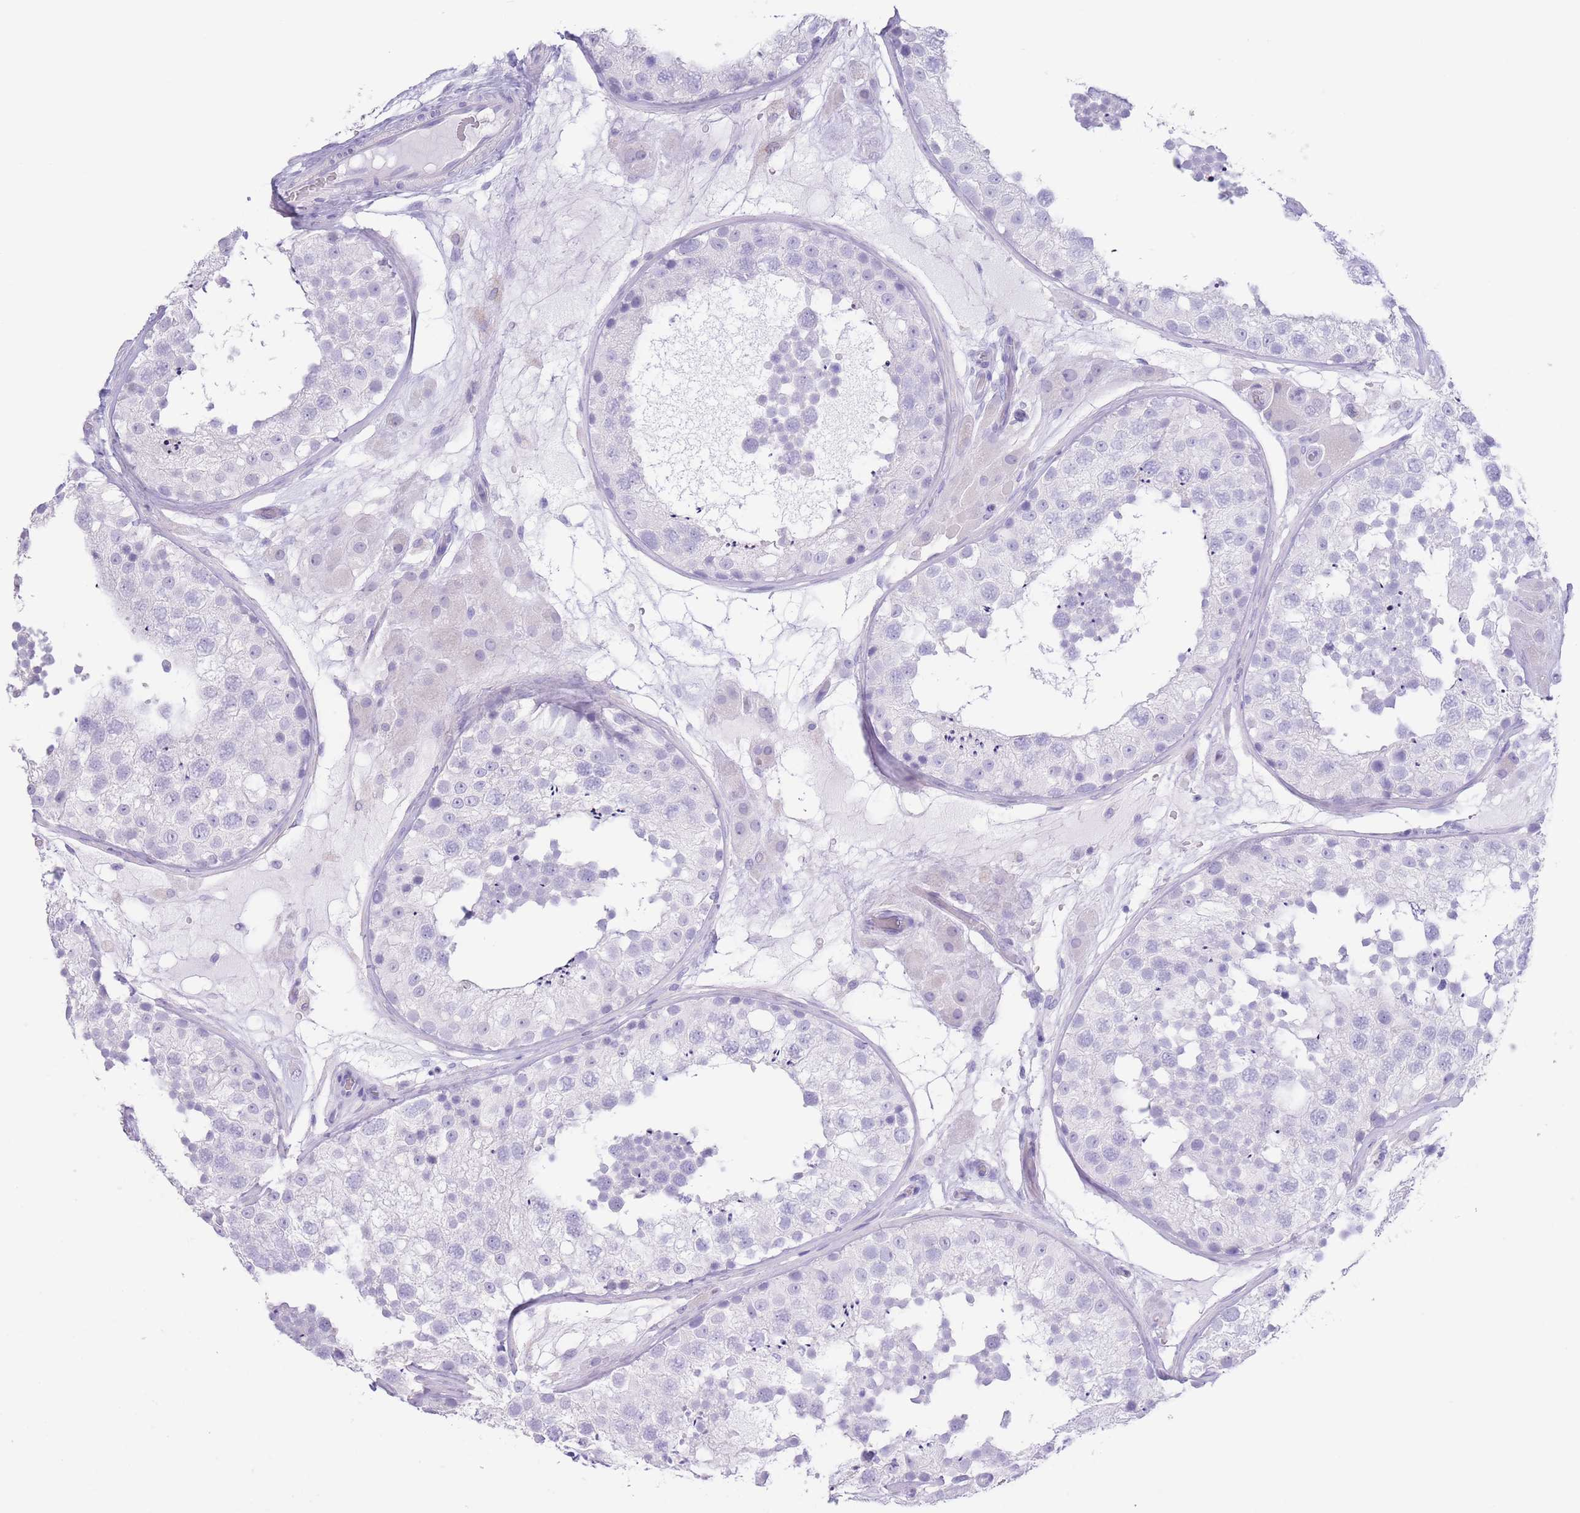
{"staining": {"intensity": "negative", "quantity": "none", "location": "none"}, "tissue": "testis", "cell_type": "Cells in seminiferous ducts", "image_type": "normal", "snomed": [{"axis": "morphology", "description": "Normal tissue, NOS"}, {"axis": "topography", "description": "Testis"}], "caption": "This is an immunohistochemistry photomicrograph of unremarkable testis. There is no positivity in cells in seminiferous ducts.", "gene": "PKLR", "patient": {"sex": "male", "age": 26}}